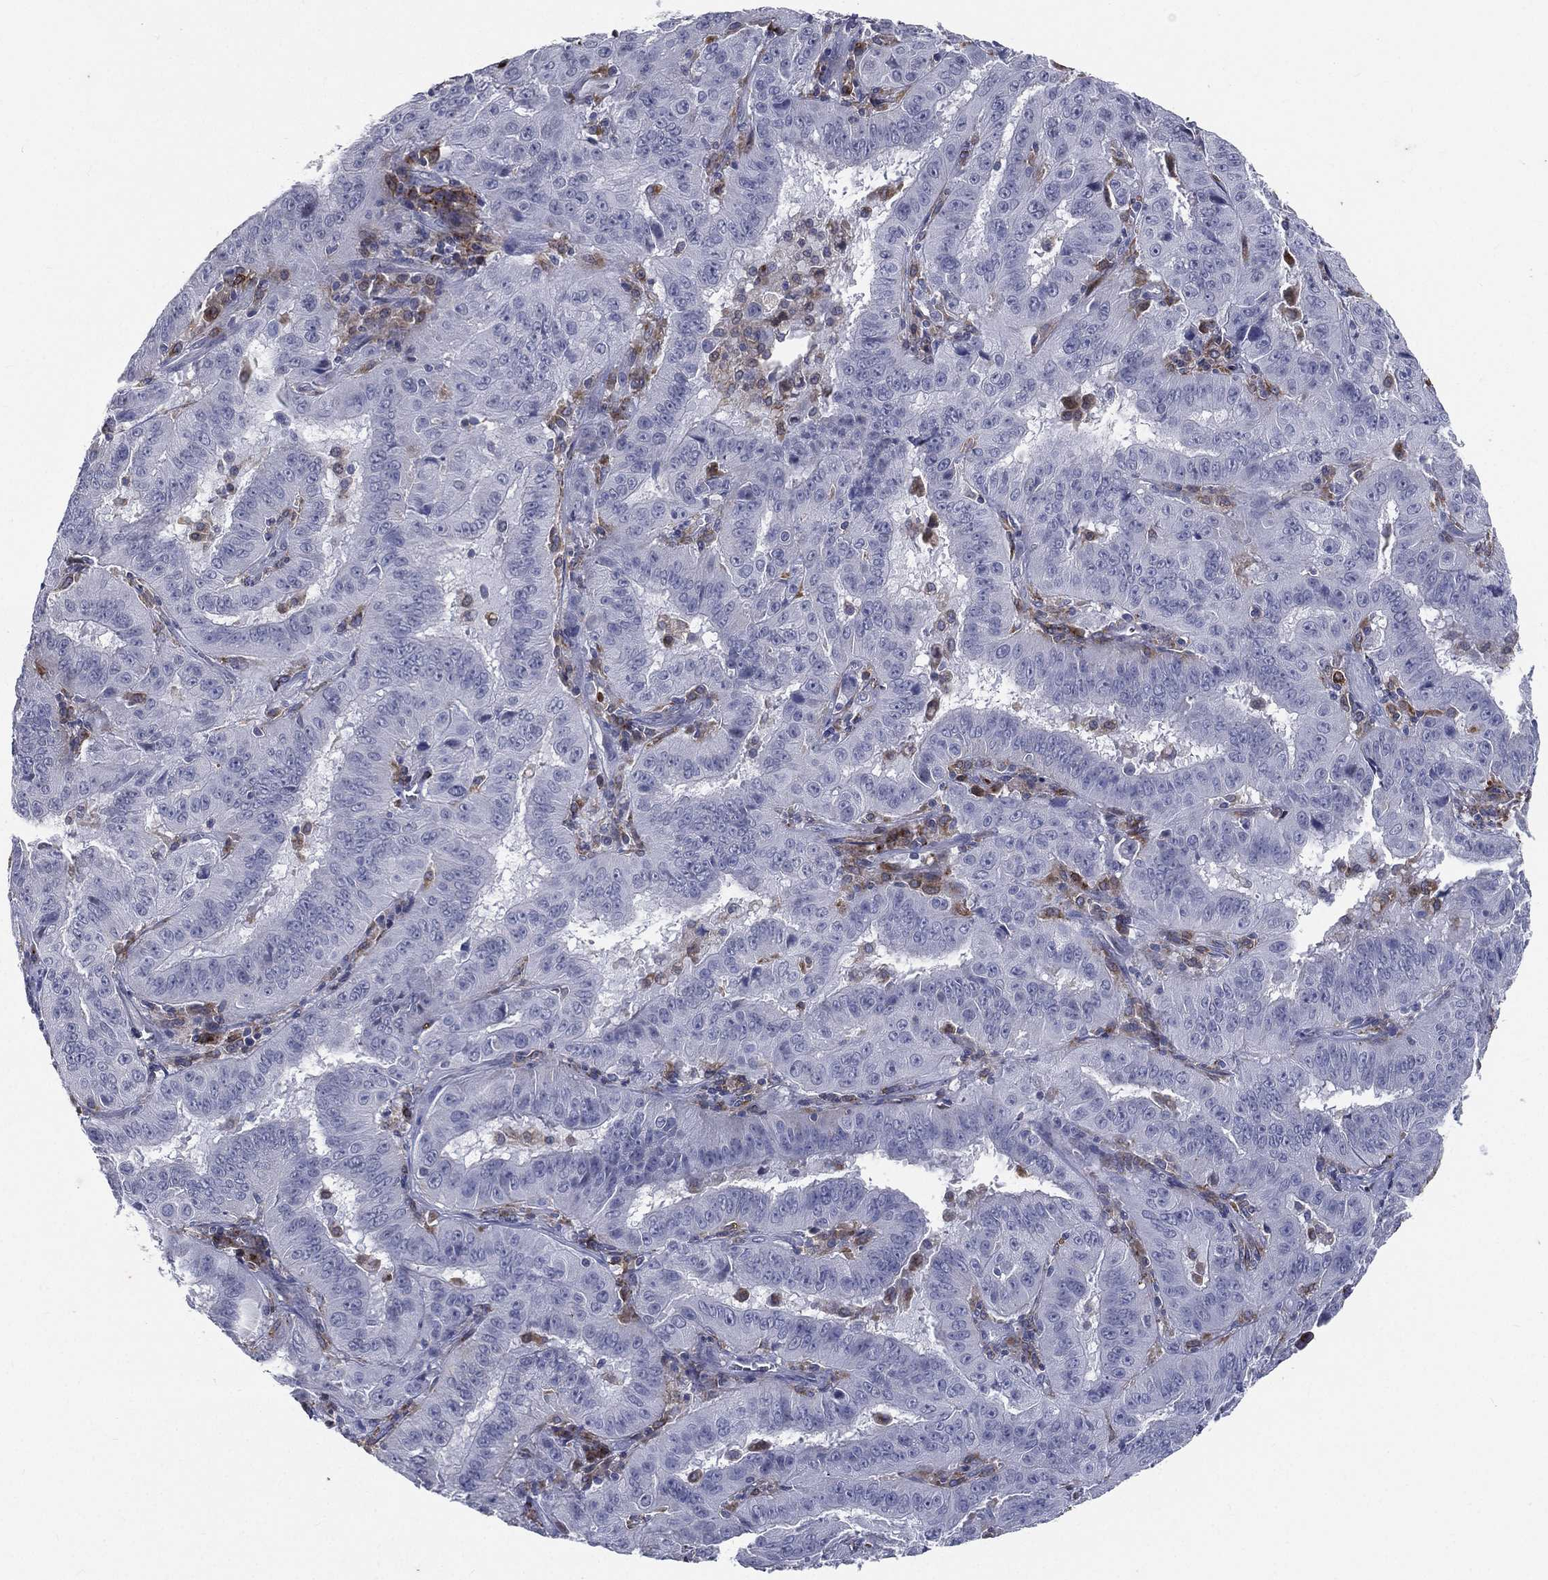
{"staining": {"intensity": "negative", "quantity": "none", "location": "none"}, "tissue": "pancreatic cancer", "cell_type": "Tumor cells", "image_type": "cancer", "snomed": [{"axis": "morphology", "description": "Adenocarcinoma, NOS"}, {"axis": "topography", "description": "Pancreas"}], "caption": "IHC photomicrograph of adenocarcinoma (pancreatic) stained for a protein (brown), which exhibits no staining in tumor cells. (DAB immunohistochemistry, high magnification).", "gene": "EVI2B", "patient": {"sex": "male", "age": 63}}